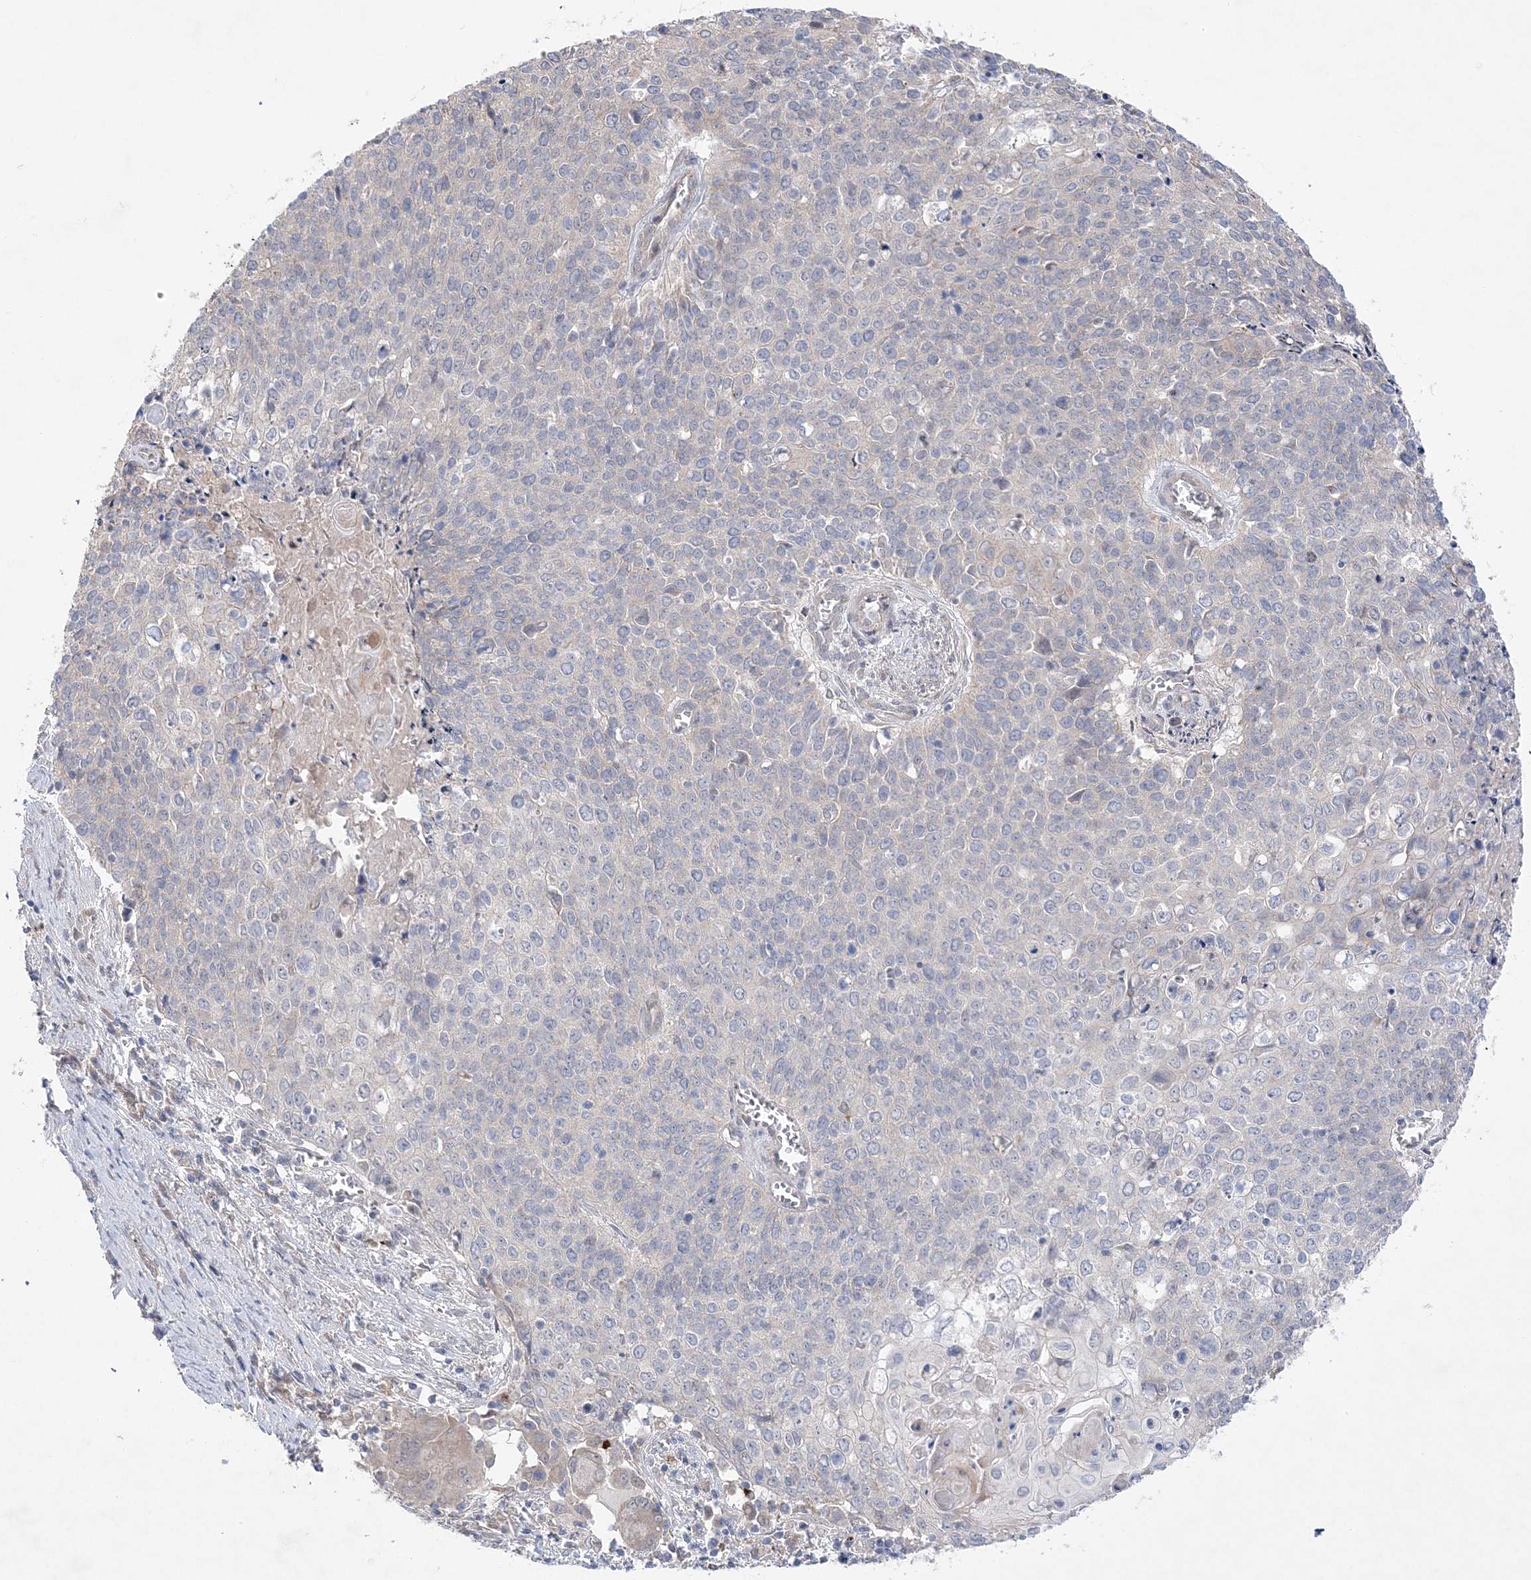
{"staining": {"intensity": "negative", "quantity": "none", "location": "none"}, "tissue": "cervical cancer", "cell_type": "Tumor cells", "image_type": "cancer", "snomed": [{"axis": "morphology", "description": "Squamous cell carcinoma, NOS"}, {"axis": "topography", "description": "Cervix"}], "caption": "Immunohistochemistry (IHC) image of cervical squamous cell carcinoma stained for a protein (brown), which displays no positivity in tumor cells.", "gene": "ANAPC1", "patient": {"sex": "female", "age": 39}}